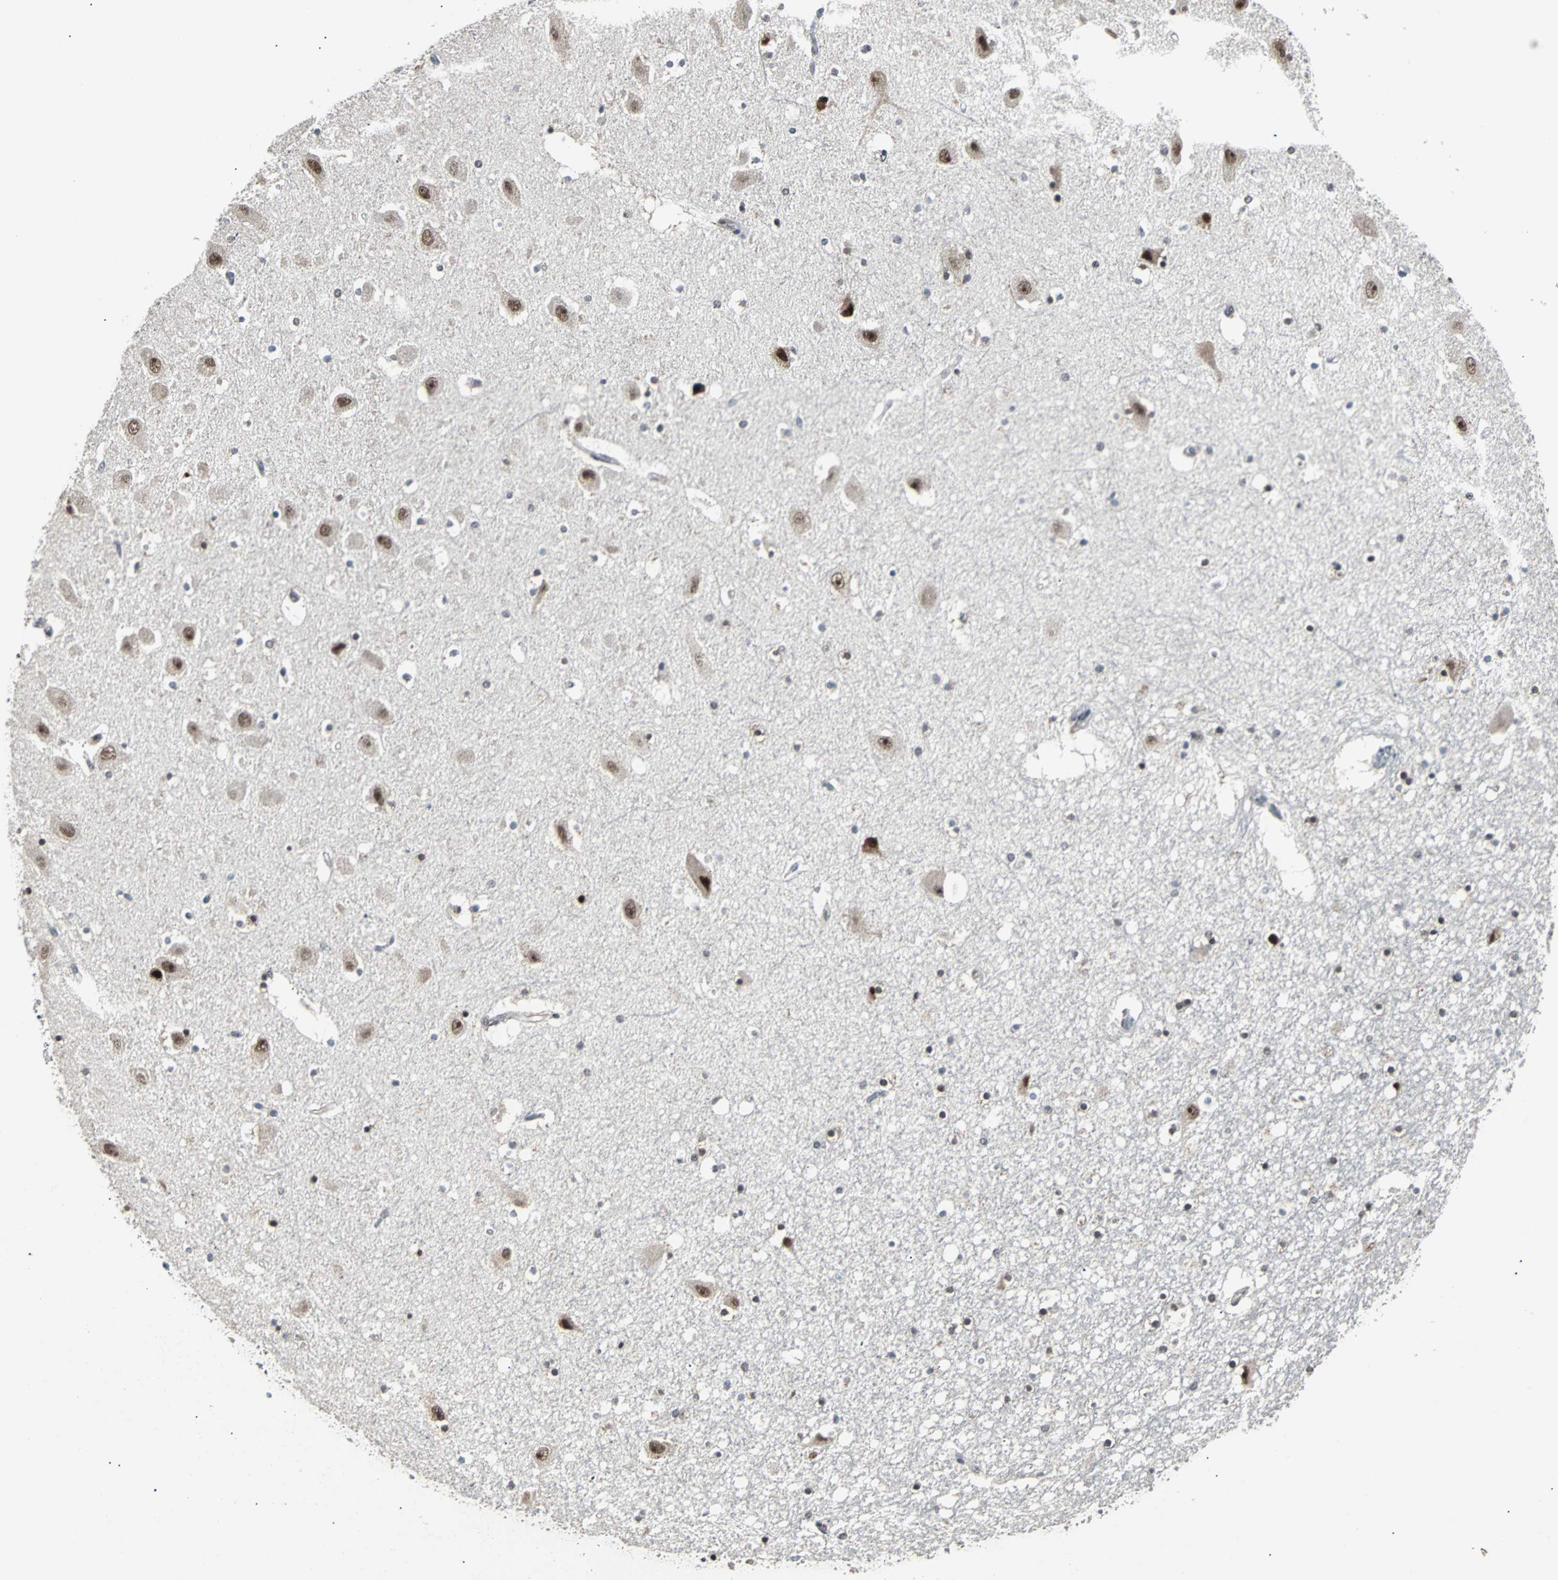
{"staining": {"intensity": "weak", "quantity": "25%-75%", "location": "nuclear"}, "tissue": "hippocampus", "cell_type": "Glial cells", "image_type": "normal", "snomed": [{"axis": "morphology", "description": "Normal tissue, NOS"}, {"axis": "topography", "description": "Hippocampus"}], "caption": "This is a photomicrograph of immunohistochemistry (IHC) staining of unremarkable hippocampus, which shows weak expression in the nuclear of glial cells.", "gene": "TERF2IP", "patient": {"sex": "male", "age": 45}}